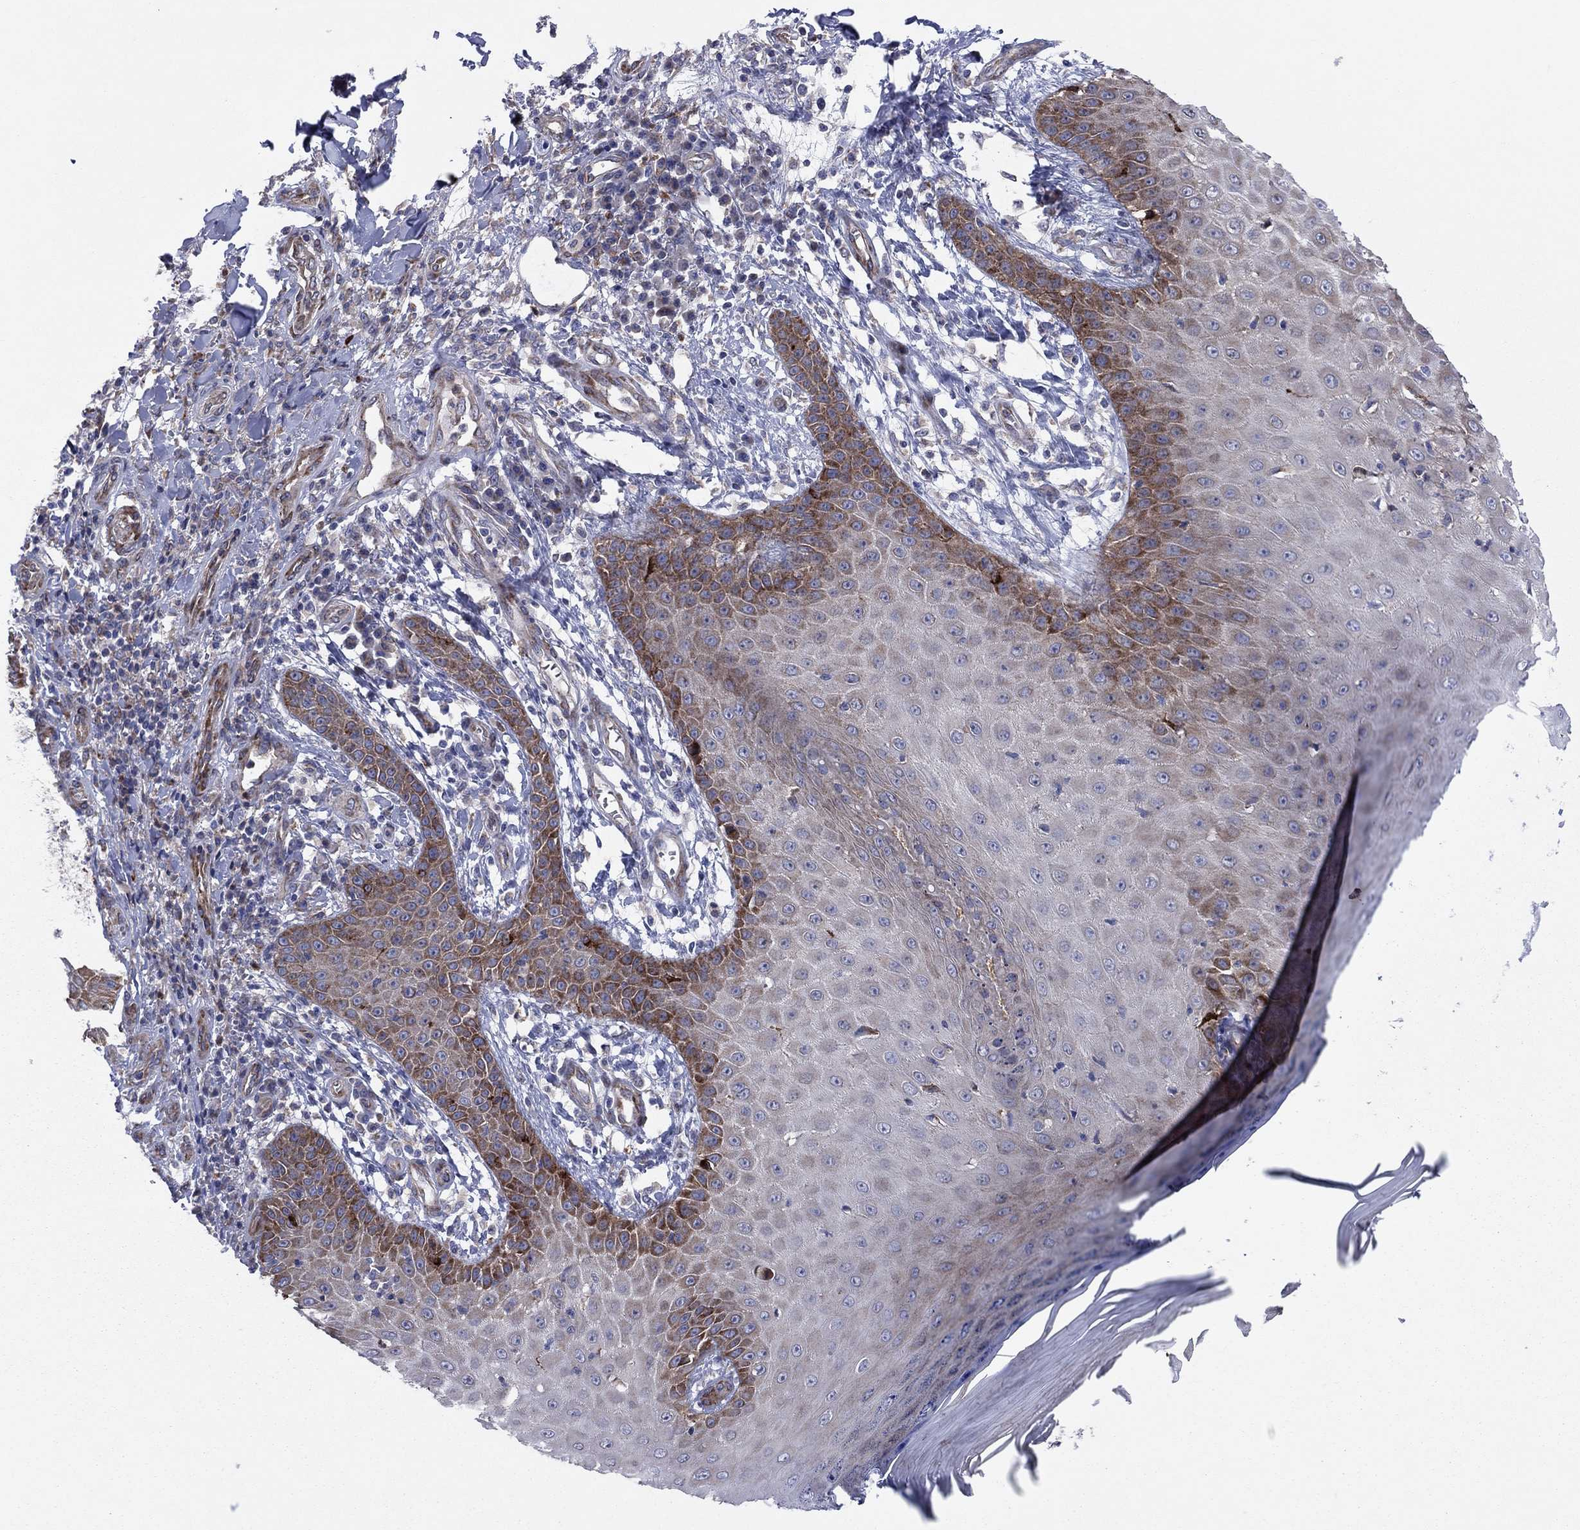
{"staining": {"intensity": "strong", "quantity": "<25%", "location": "cytoplasmic/membranous"}, "tissue": "skin cancer", "cell_type": "Tumor cells", "image_type": "cancer", "snomed": [{"axis": "morphology", "description": "Squamous cell carcinoma, NOS"}, {"axis": "topography", "description": "Skin"}], "caption": "There is medium levels of strong cytoplasmic/membranous positivity in tumor cells of skin cancer, as demonstrated by immunohistochemical staining (brown color).", "gene": "GPR155", "patient": {"sex": "male", "age": 70}}